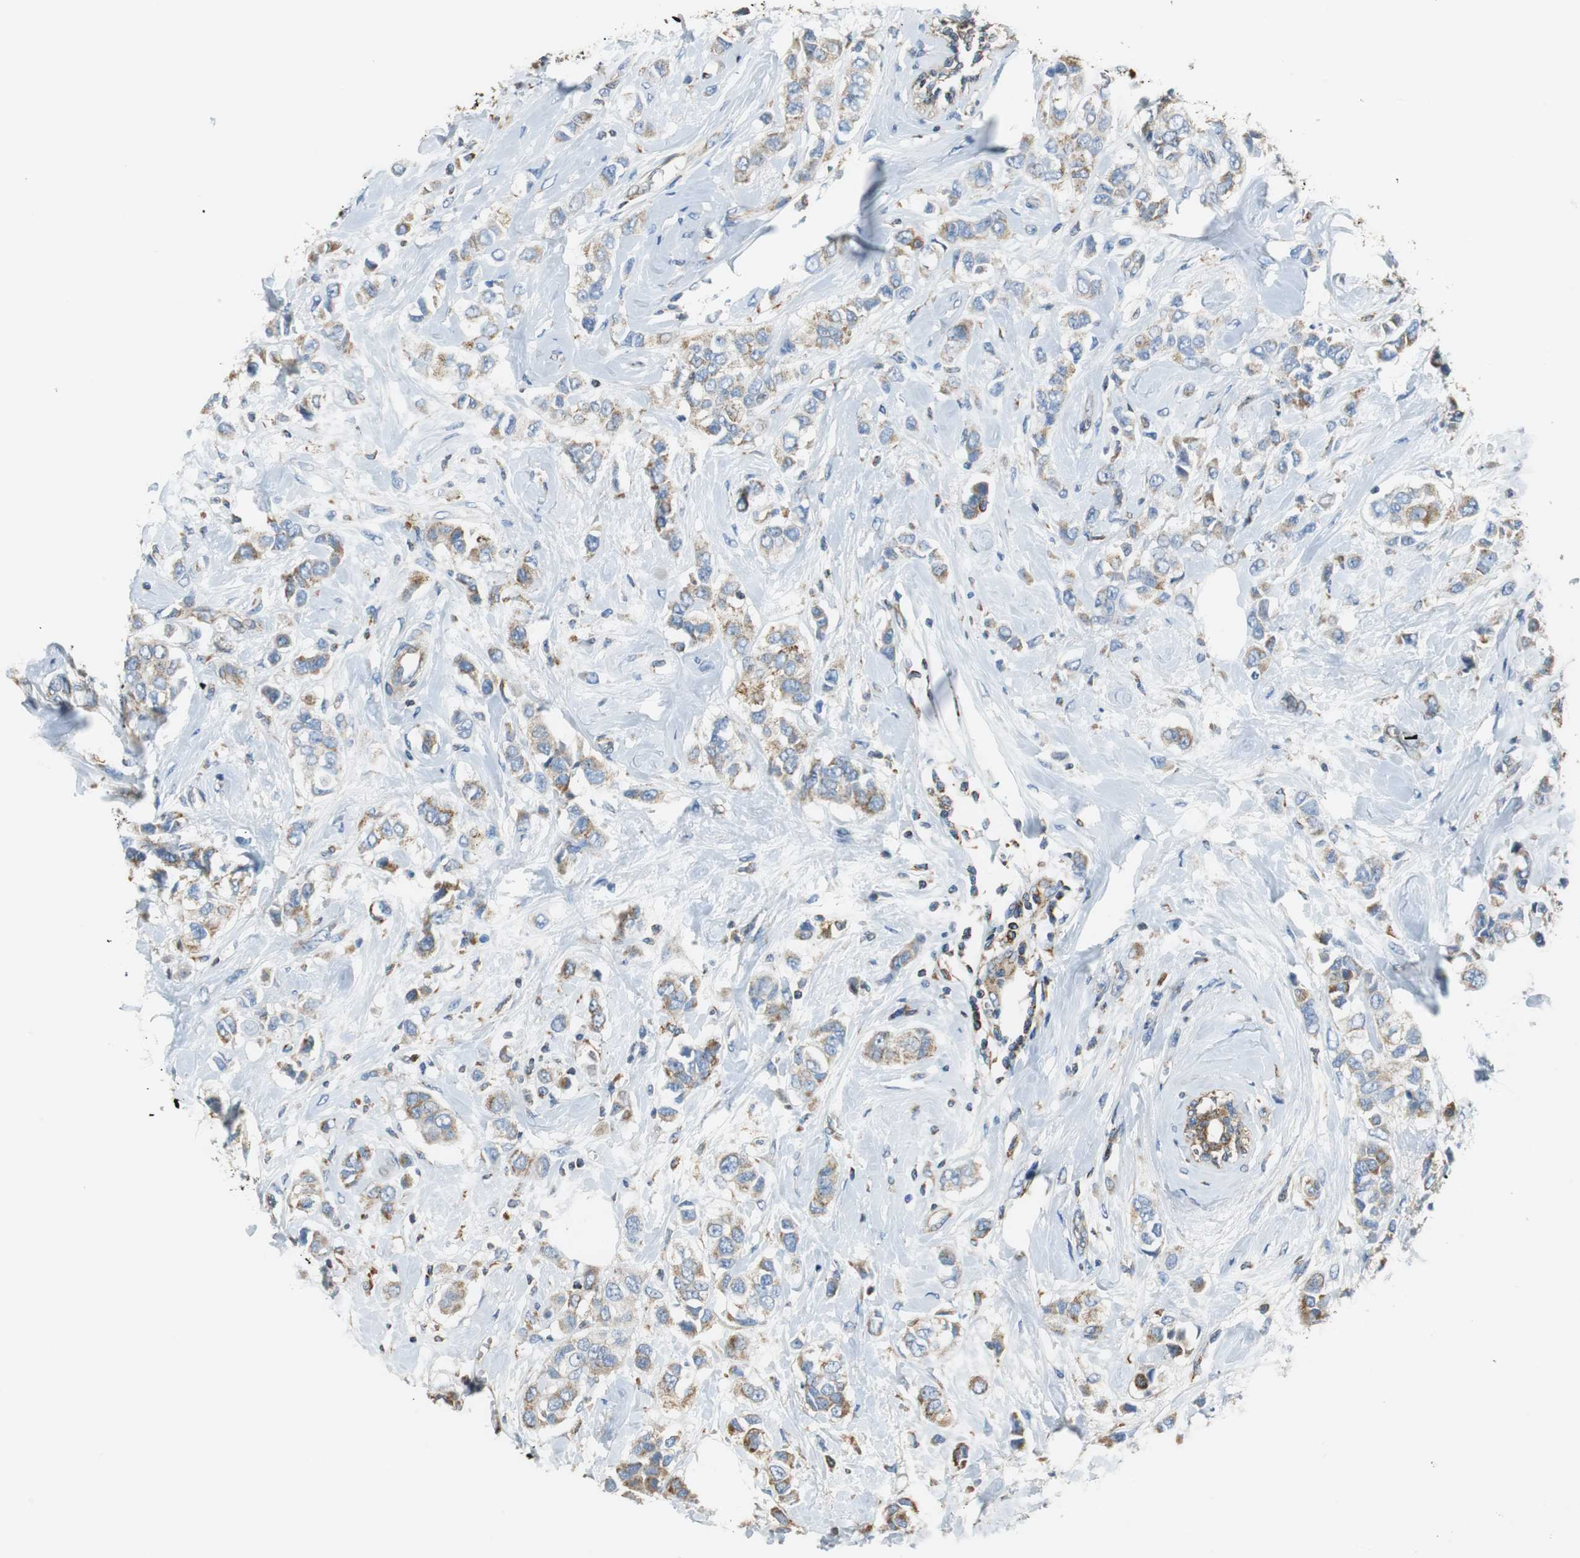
{"staining": {"intensity": "moderate", "quantity": ">75%", "location": "cytoplasmic/membranous"}, "tissue": "breast cancer", "cell_type": "Tumor cells", "image_type": "cancer", "snomed": [{"axis": "morphology", "description": "Duct carcinoma"}, {"axis": "topography", "description": "Breast"}], "caption": "This image shows immunohistochemistry (IHC) staining of breast cancer (invasive ductal carcinoma), with medium moderate cytoplasmic/membranous positivity in about >75% of tumor cells.", "gene": "GSTK1", "patient": {"sex": "female", "age": 50}}